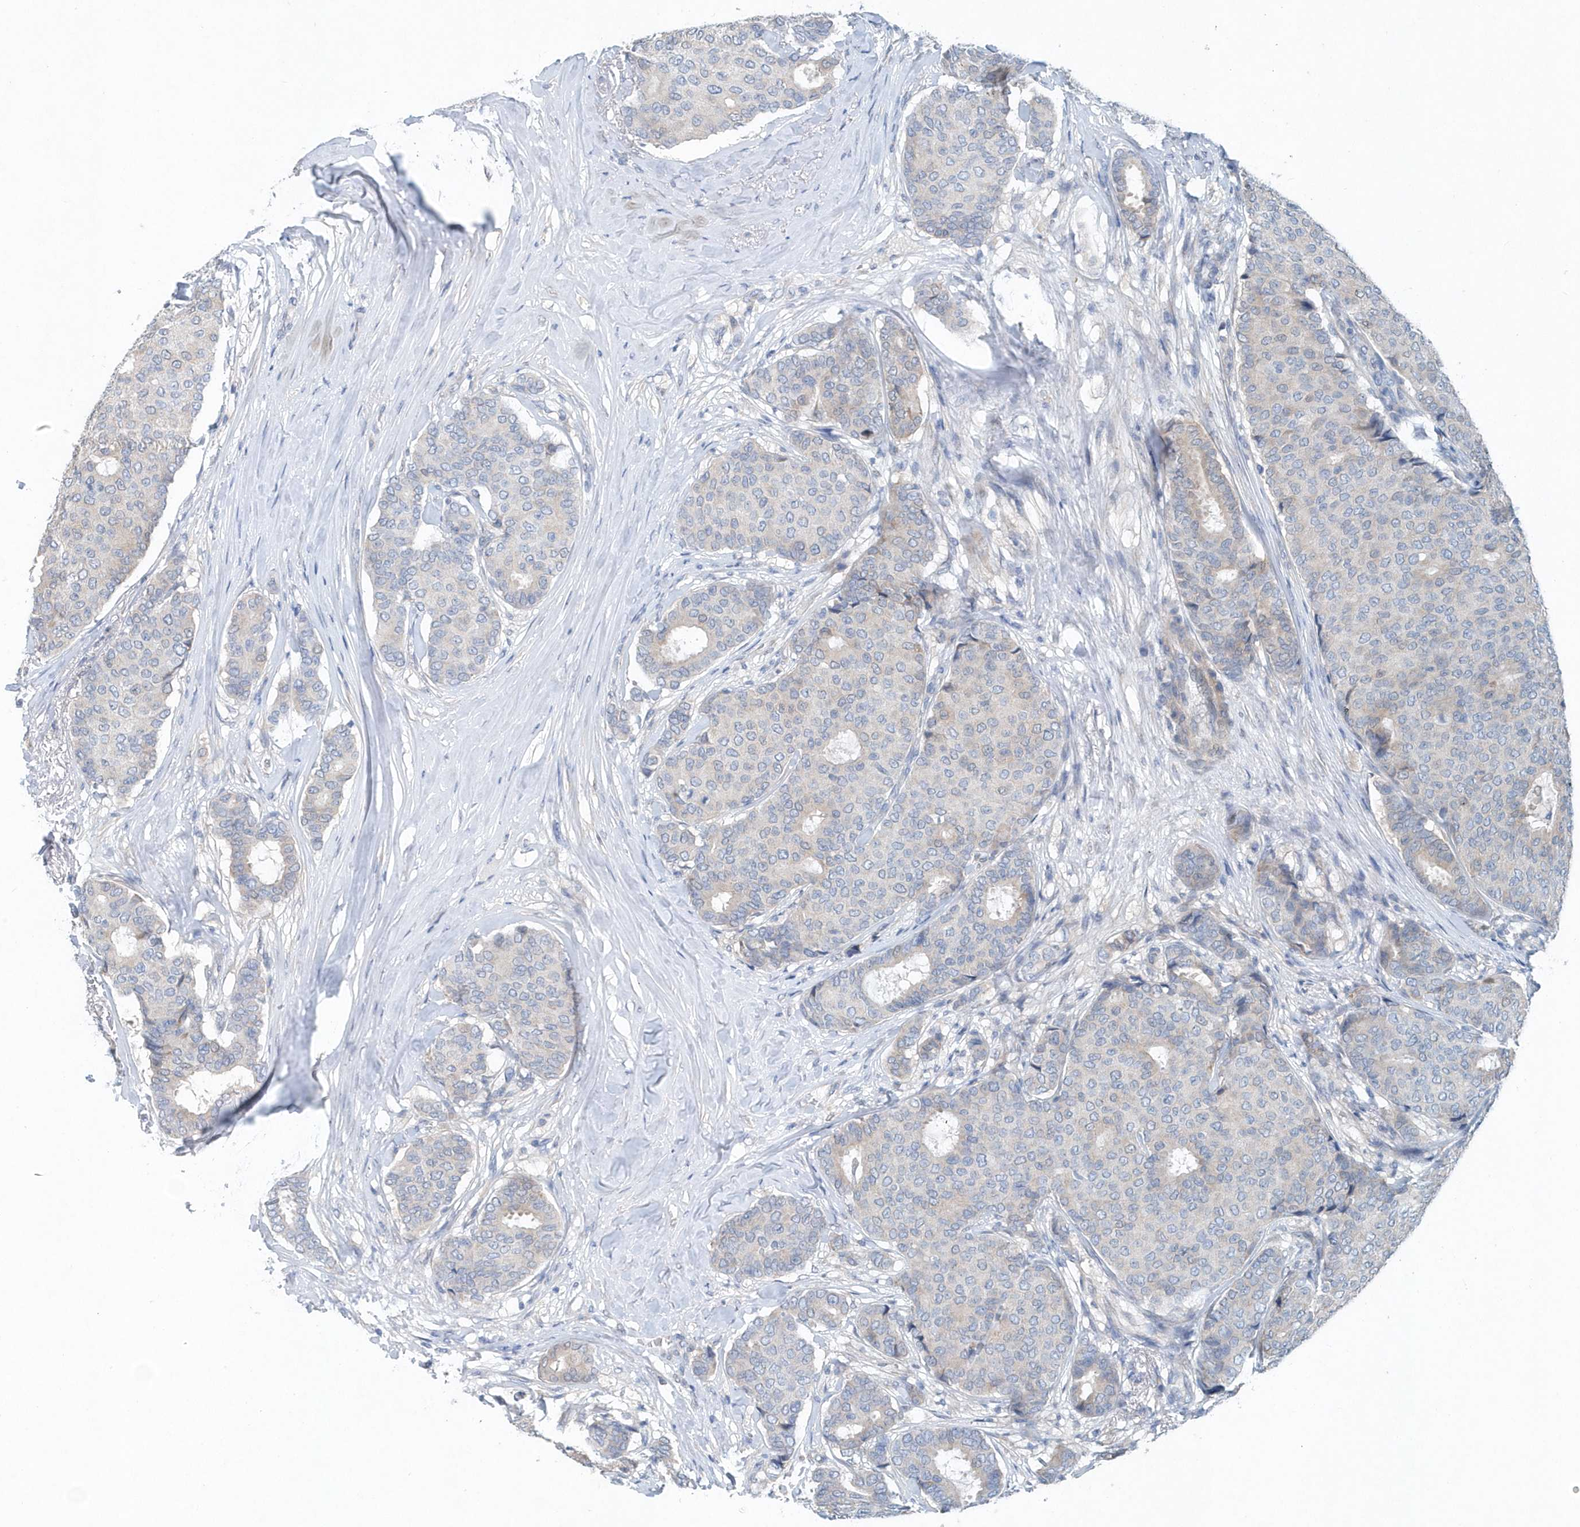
{"staining": {"intensity": "negative", "quantity": "none", "location": "none"}, "tissue": "breast cancer", "cell_type": "Tumor cells", "image_type": "cancer", "snomed": [{"axis": "morphology", "description": "Duct carcinoma"}, {"axis": "topography", "description": "Breast"}], "caption": "Immunohistochemistry (IHC) of invasive ductal carcinoma (breast) reveals no expression in tumor cells. Brightfield microscopy of immunohistochemistry (IHC) stained with DAB (brown) and hematoxylin (blue), captured at high magnification.", "gene": "PFN2", "patient": {"sex": "female", "age": 75}}